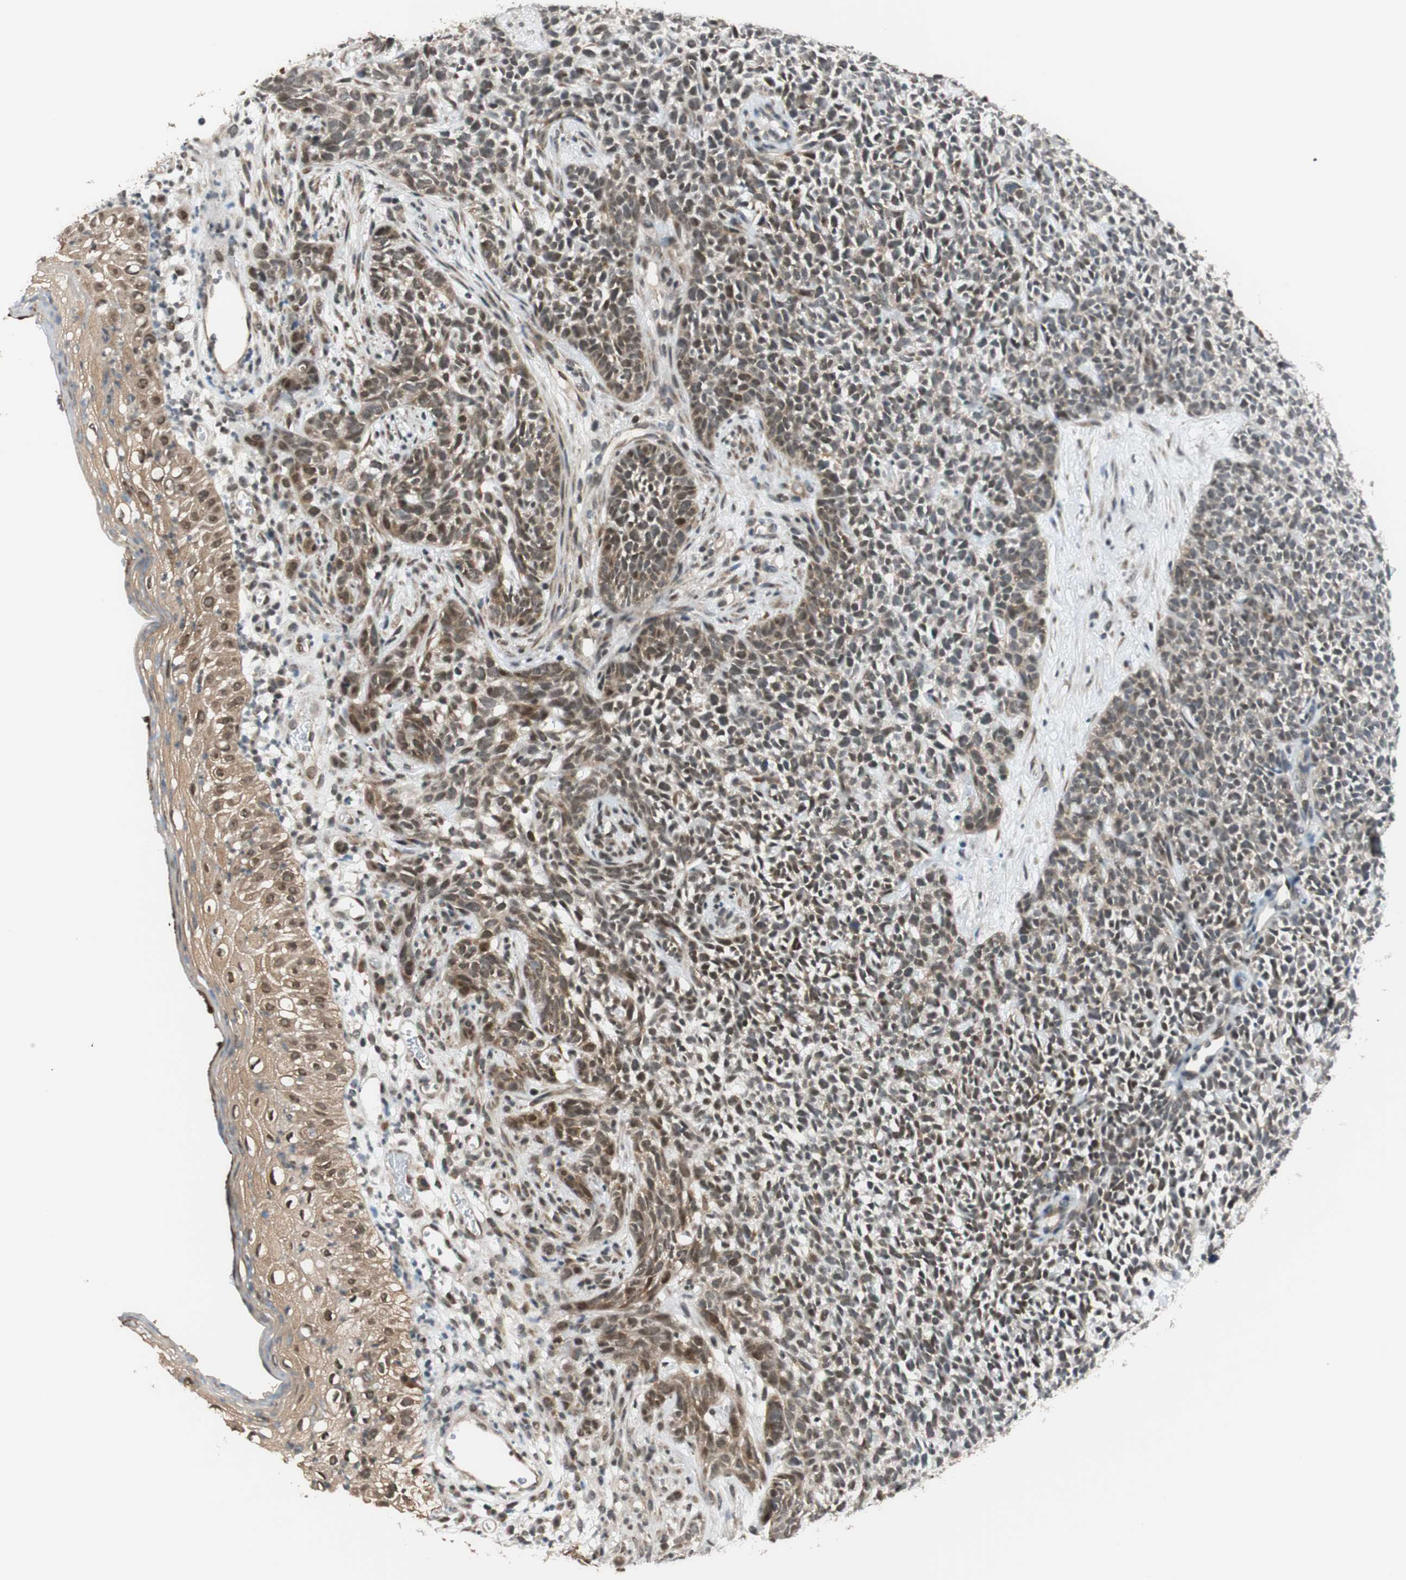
{"staining": {"intensity": "moderate", "quantity": "<25%", "location": "nuclear"}, "tissue": "skin cancer", "cell_type": "Tumor cells", "image_type": "cancer", "snomed": [{"axis": "morphology", "description": "Basal cell carcinoma"}, {"axis": "topography", "description": "Skin"}], "caption": "Immunohistochemical staining of basal cell carcinoma (skin) reveals moderate nuclear protein staining in approximately <25% of tumor cells.", "gene": "BRMS1", "patient": {"sex": "female", "age": 84}}